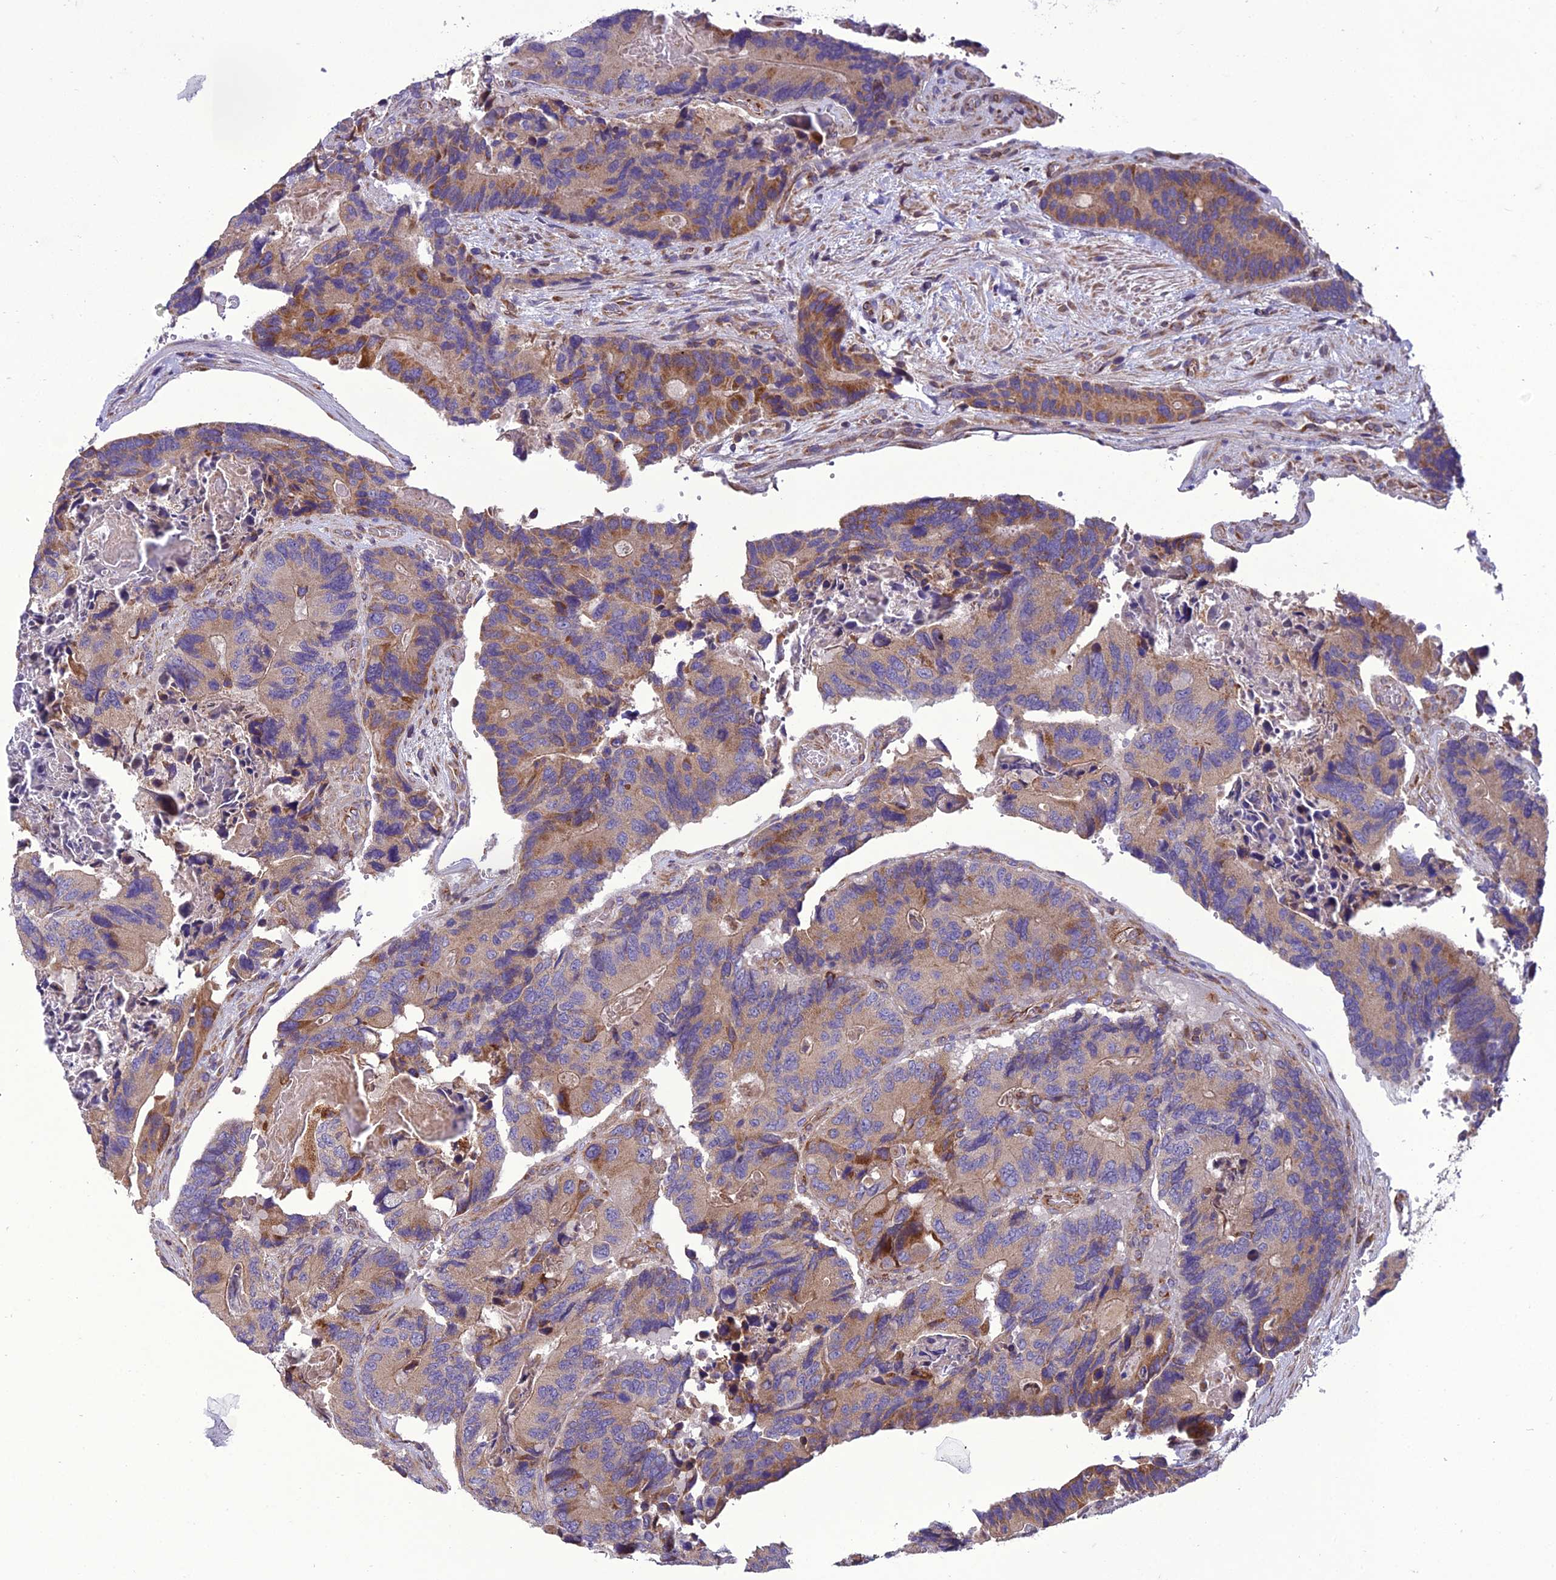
{"staining": {"intensity": "moderate", "quantity": "<25%", "location": "cytoplasmic/membranous"}, "tissue": "colorectal cancer", "cell_type": "Tumor cells", "image_type": "cancer", "snomed": [{"axis": "morphology", "description": "Adenocarcinoma, NOS"}, {"axis": "topography", "description": "Colon"}], "caption": "Colorectal adenocarcinoma stained for a protein shows moderate cytoplasmic/membranous positivity in tumor cells.", "gene": "GIMAP1", "patient": {"sex": "male", "age": 84}}